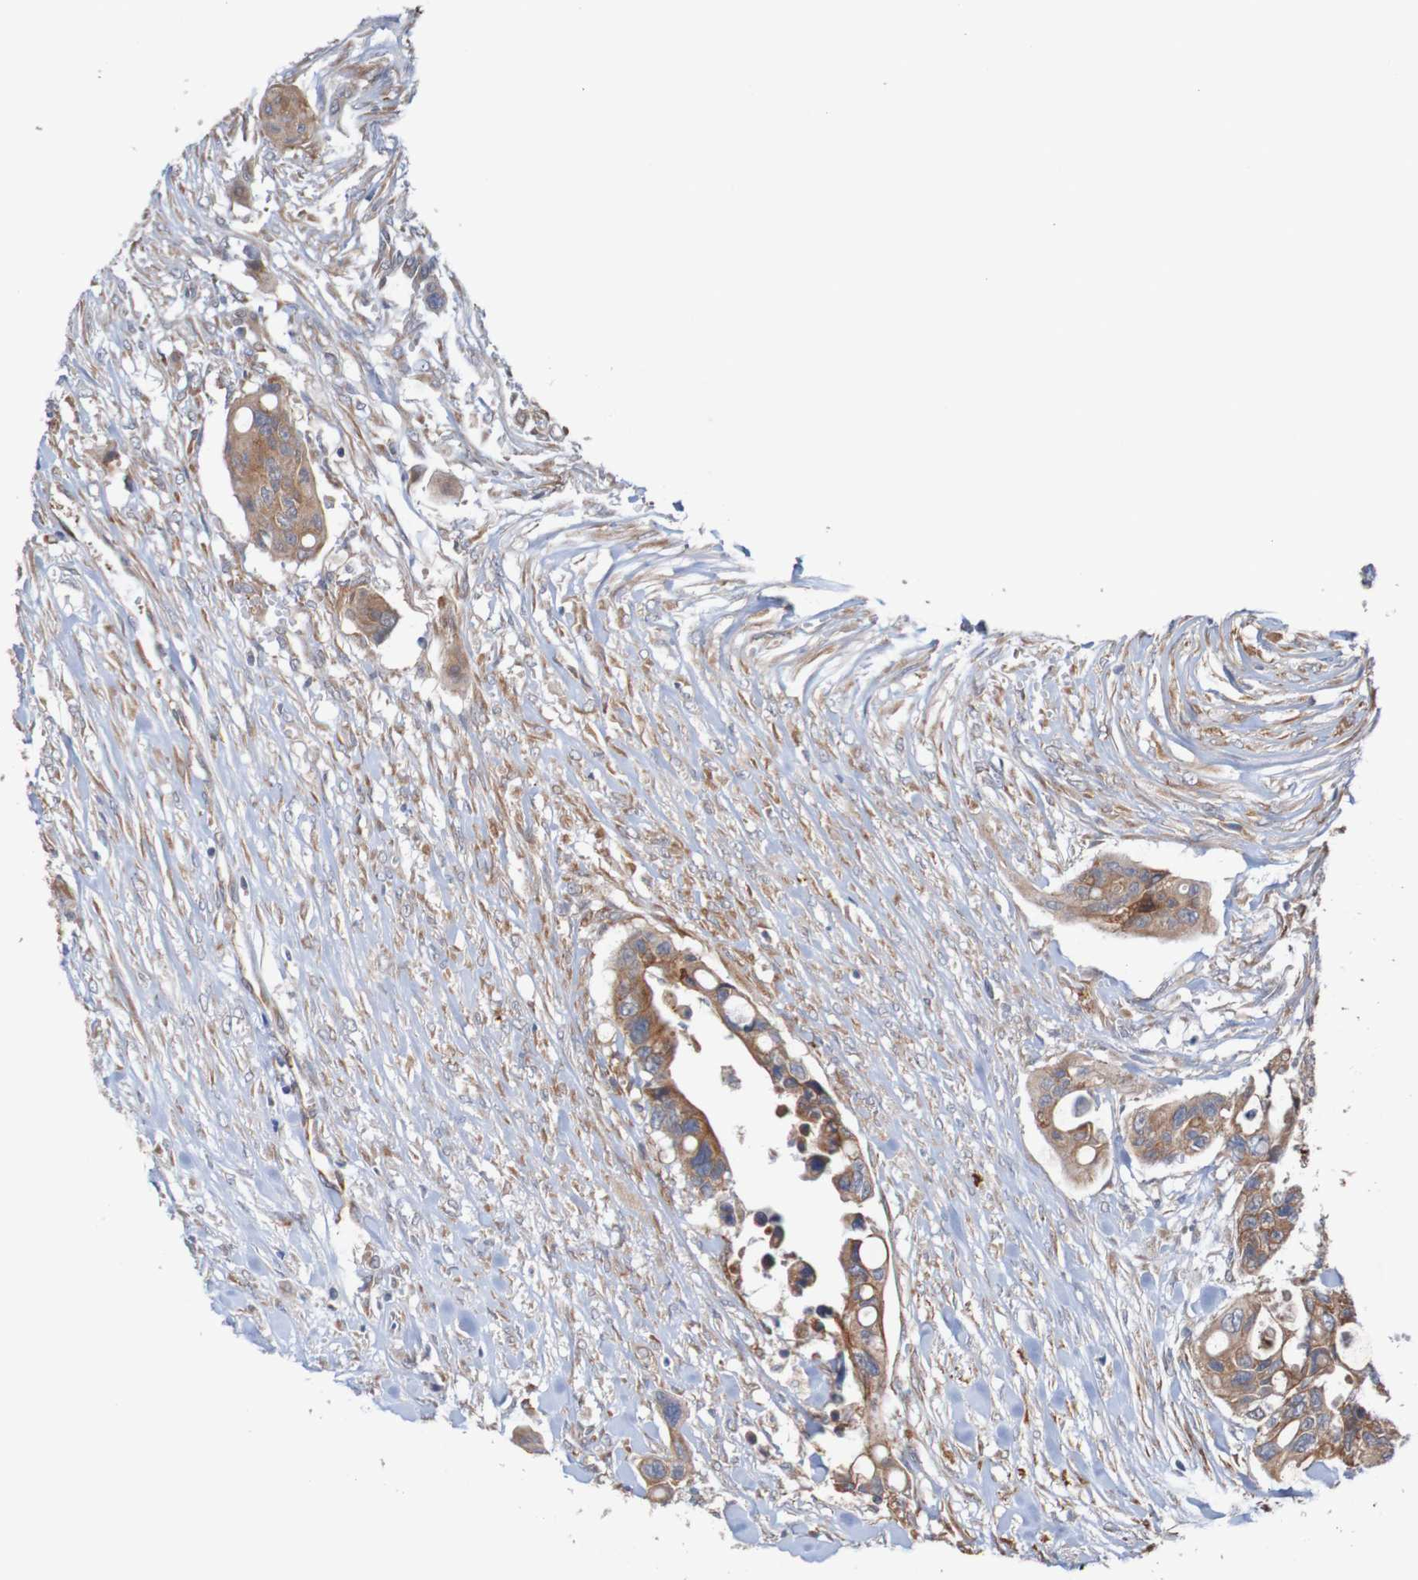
{"staining": {"intensity": "moderate", "quantity": ">75%", "location": "cytoplasmic/membranous"}, "tissue": "colorectal cancer", "cell_type": "Tumor cells", "image_type": "cancer", "snomed": [{"axis": "morphology", "description": "Adenocarcinoma, NOS"}, {"axis": "topography", "description": "Colon"}], "caption": "Adenocarcinoma (colorectal) stained with a brown dye reveals moderate cytoplasmic/membranous positive expression in approximately >75% of tumor cells.", "gene": "ST8SIA6", "patient": {"sex": "female", "age": 57}}